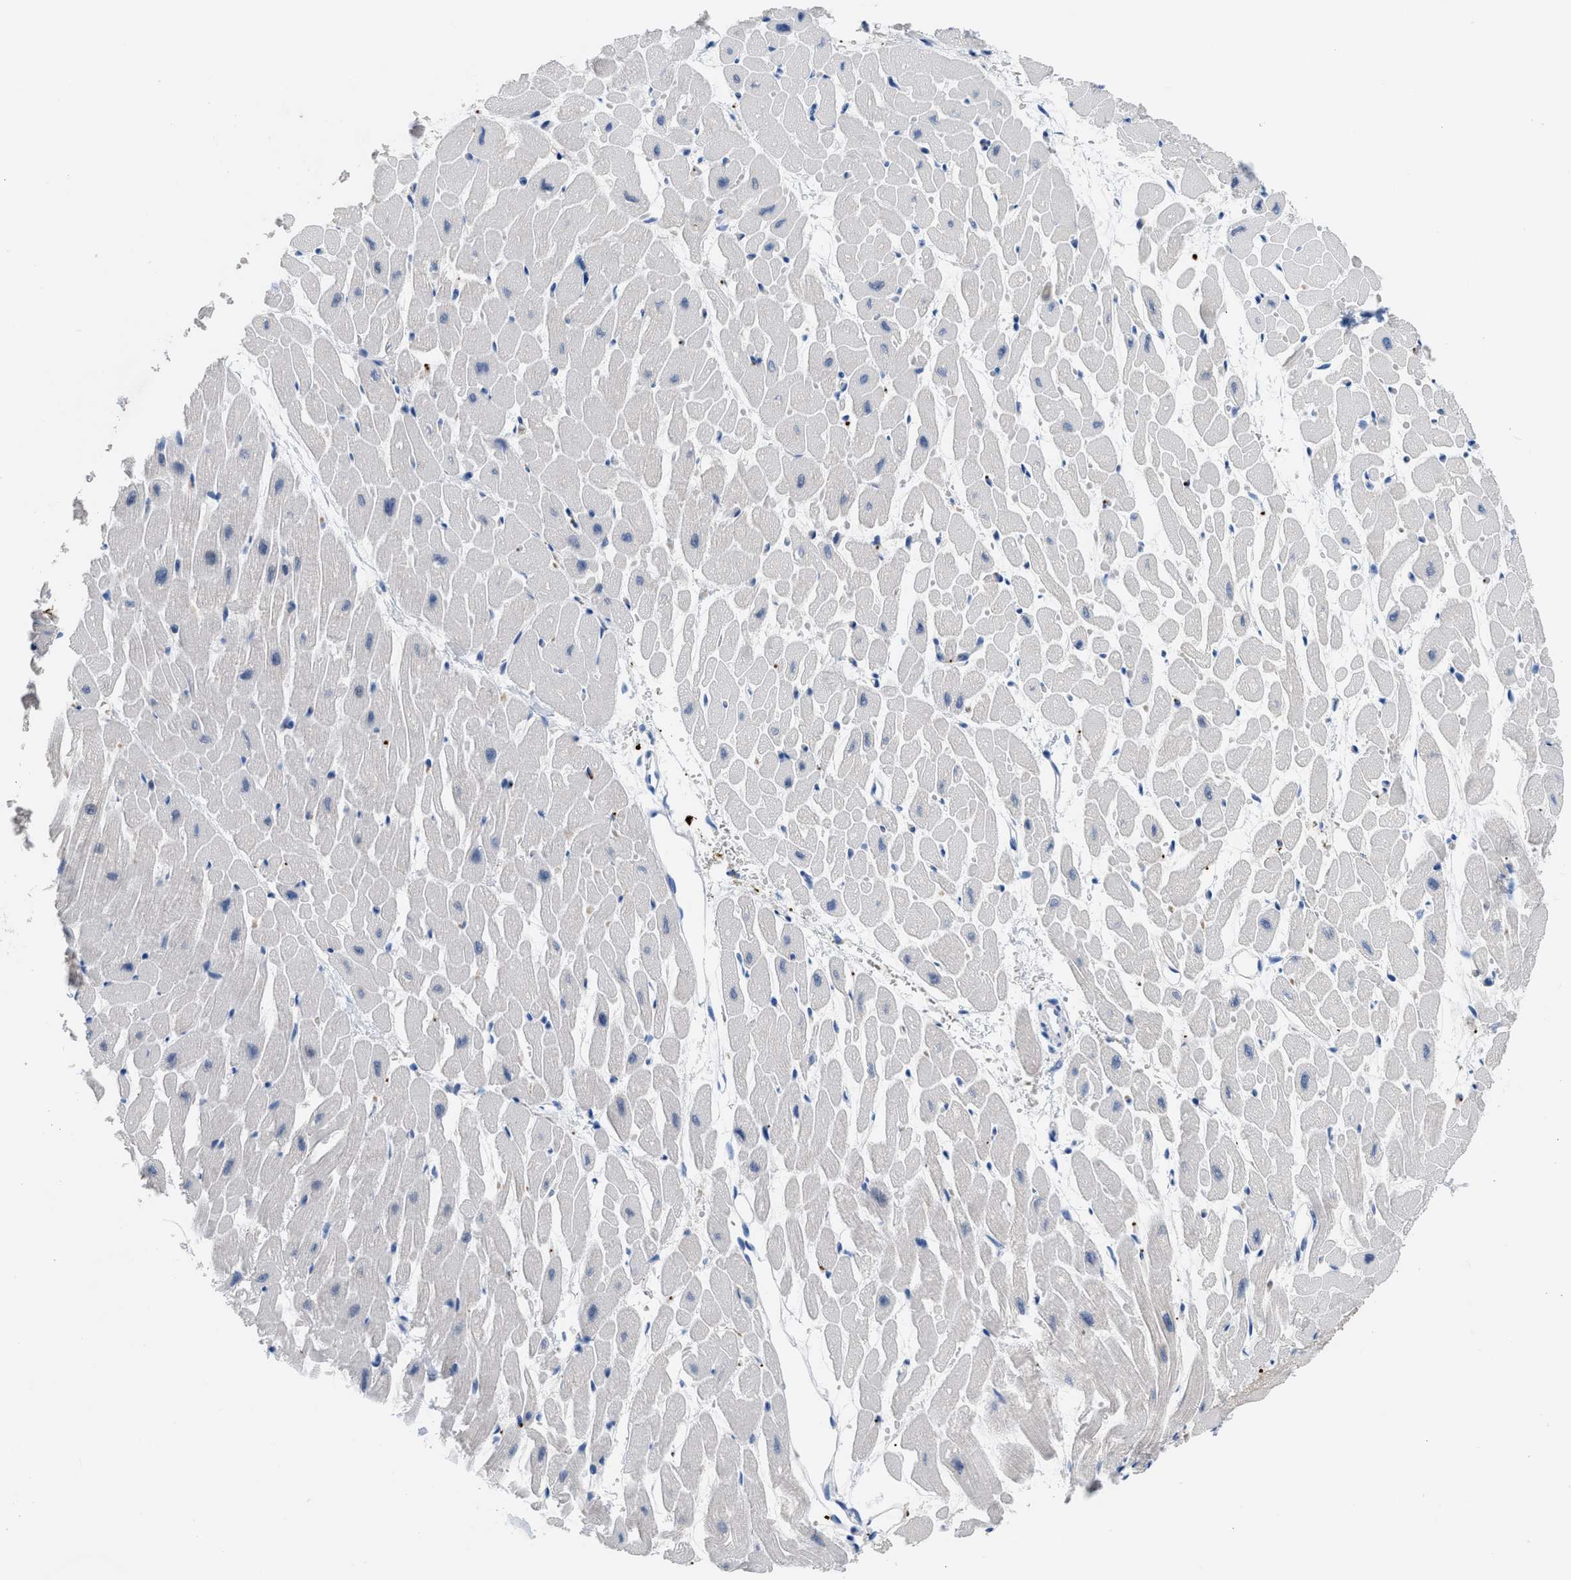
{"staining": {"intensity": "negative", "quantity": "none", "location": "none"}, "tissue": "heart muscle", "cell_type": "Cardiomyocytes", "image_type": "normal", "snomed": [{"axis": "morphology", "description": "Normal tissue, NOS"}, {"axis": "topography", "description": "Heart"}], "caption": "This is a image of immunohistochemistry staining of benign heart muscle, which shows no staining in cardiomyocytes.", "gene": "FGF18", "patient": {"sex": "male", "age": 45}}